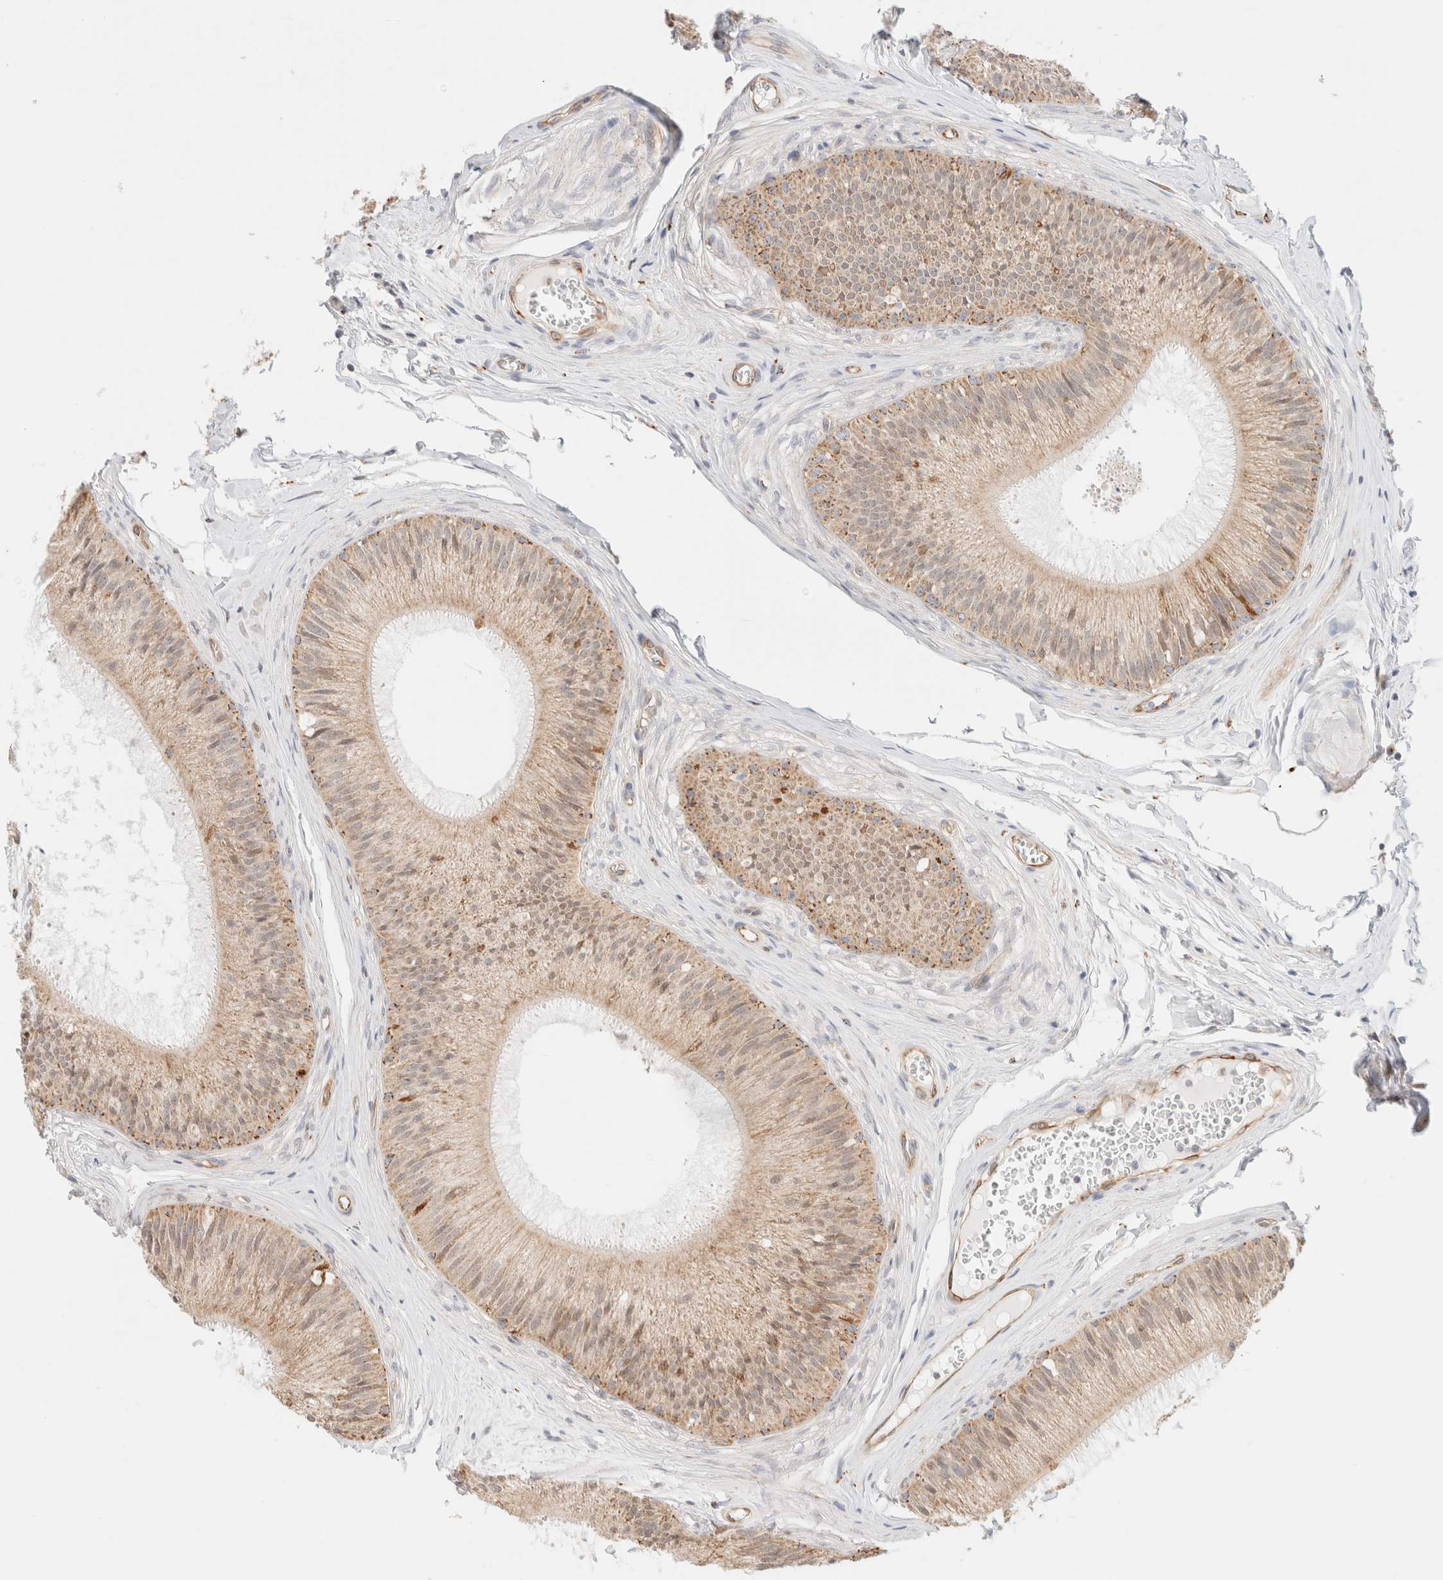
{"staining": {"intensity": "moderate", "quantity": ">75%", "location": "cytoplasmic/membranous"}, "tissue": "epididymis", "cell_type": "Glandular cells", "image_type": "normal", "snomed": [{"axis": "morphology", "description": "Normal tissue, NOS"}, {"axis": "topography", "description": "Epididymis"}], "caption": "A micrograph of human epididymis stained for a protein reveals moderate cytoplasmic/membranous brown staining in glandular cells. The staining is performed using DAB brown chromogen to label protein expression. The nuclei are counter-stained blue using hematoxylin.", "gene": "UNC13B", "patient": {"sex": "male", "age": 31}}